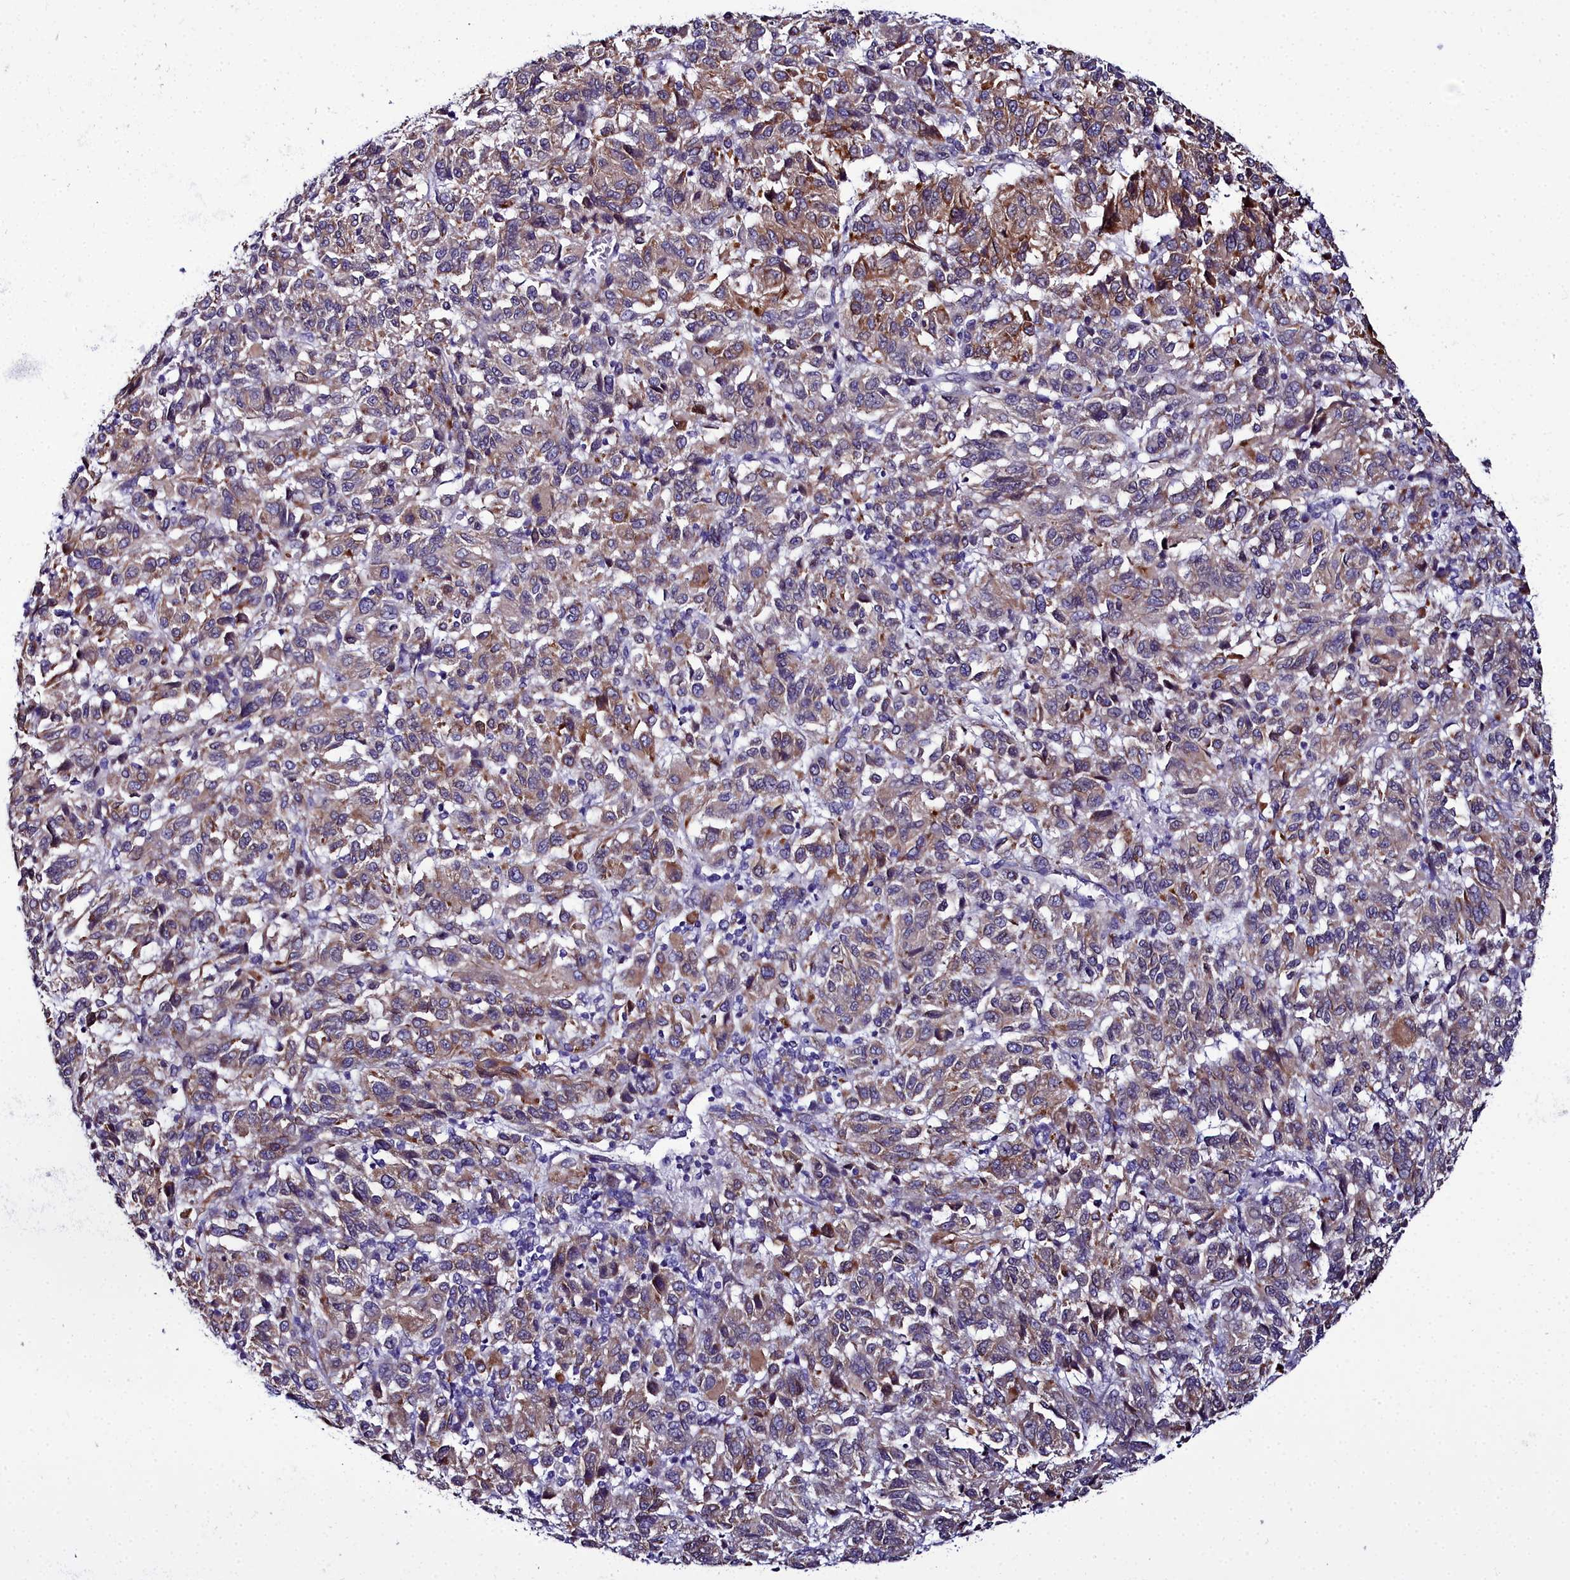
{"staining": {"intensity": "moderate", "quantity": ">75%", "location": "cytoplasmic/membranous"}, "tissue": "melanoma", "cell_type": "Tumor cells", "image_type": "cancer", "snomed": [{"axis": "morphology", "description": "Malignant melanoma, Metastatic site"}, {"axis": "topography", "description": "Lung"}], "caption": "Brown immunohistochemical staining in human melanoma displays moderate cytoplasmic/membranous staining in about >75% of tumor cells.", "gene": "ELAPOR2", "patient": {"sex": "male", "age": 64}}